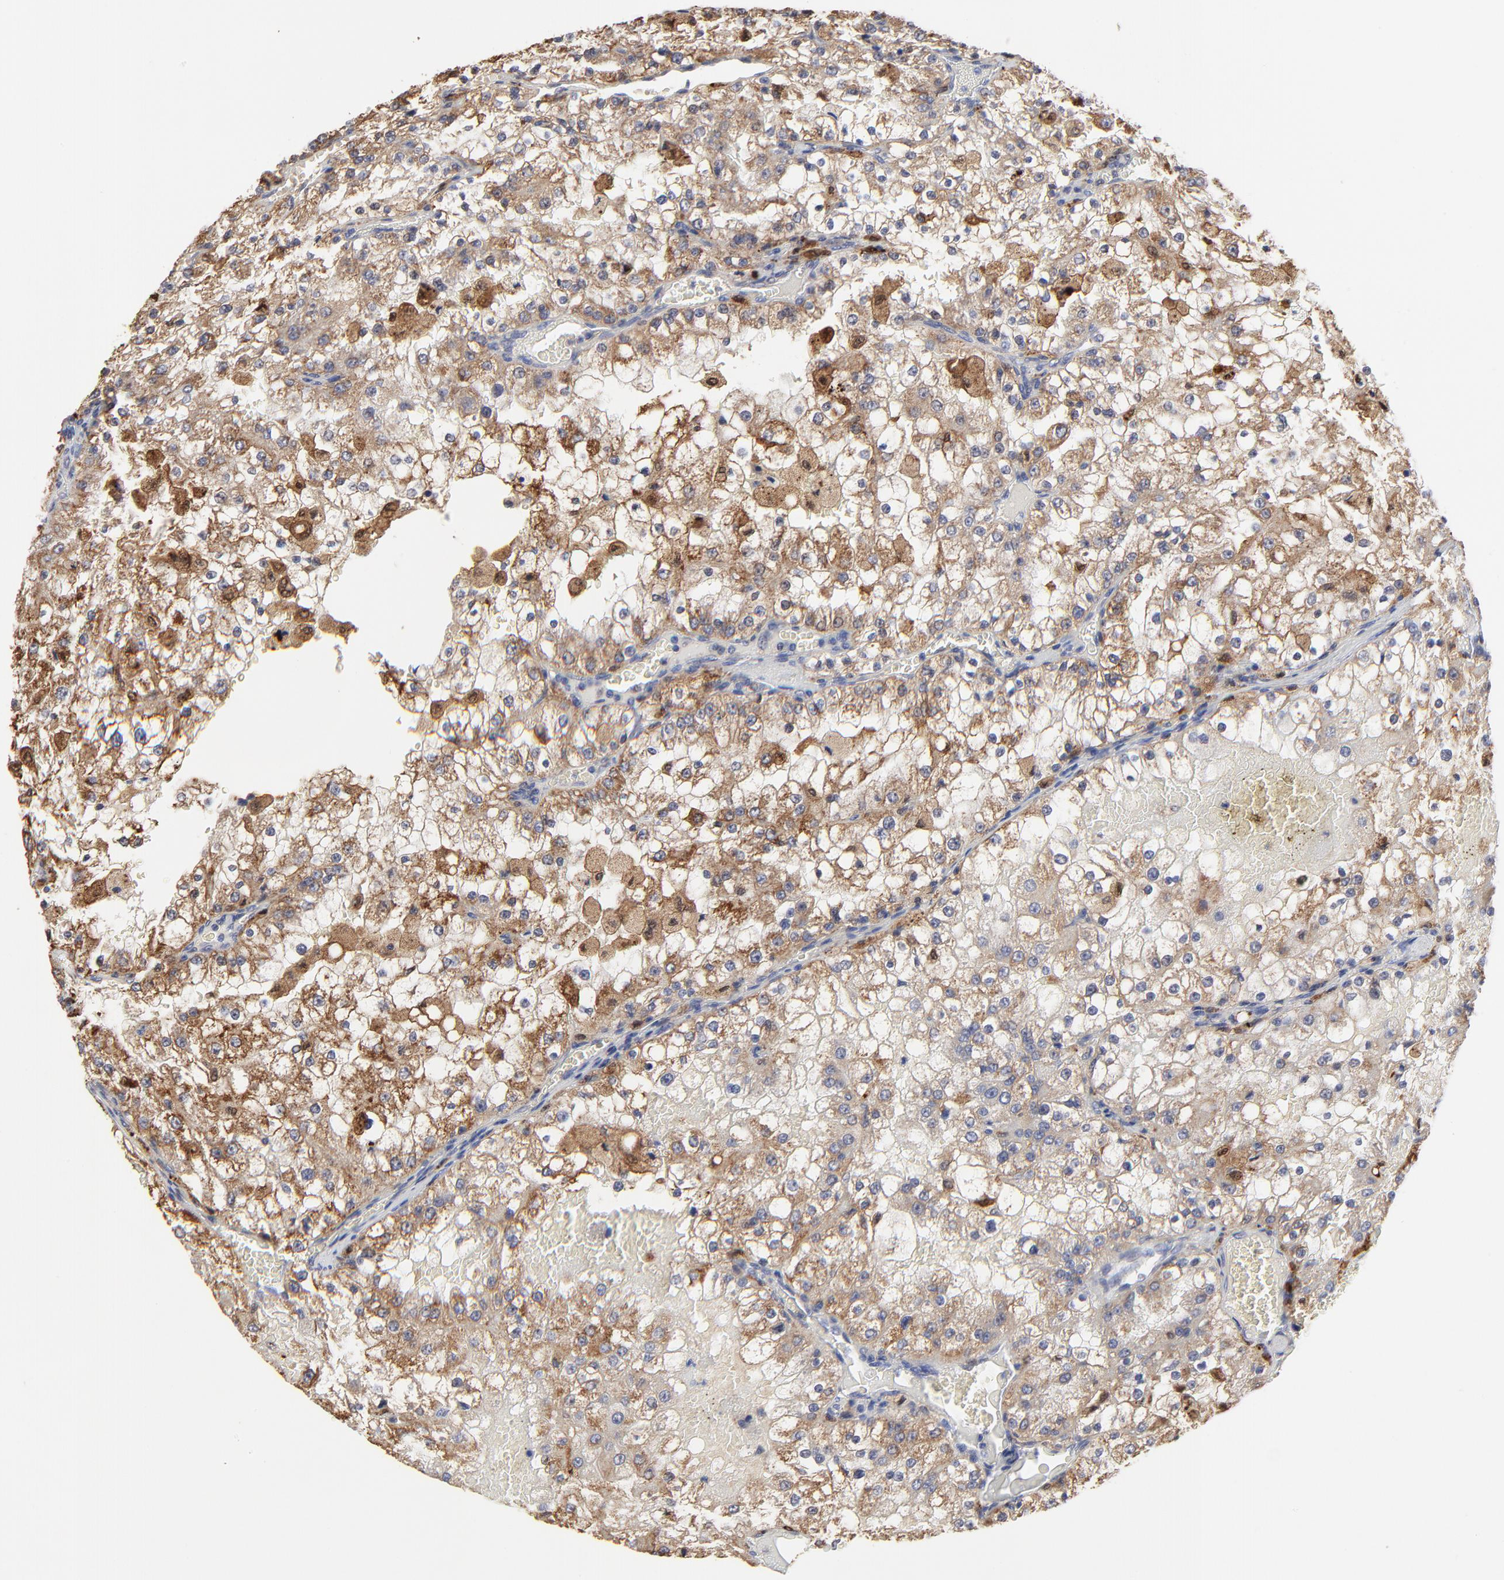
{"staining": {"intensity": "moderate", "quantity": ">75%", "location": "cytoplasmic/membranous"}, "tissue": "renal cancer", "cell_type": "Tumor cells", "image_type": "cancer", "snomed": [{"axis": "morphology", "description": "Adenocarcinoma, NOS"}, {"axis": "topography", "description": "Kidney"}], "caption": "A high-resolution photomicrograph shows IHC staining of adenocarcinoma (renal), which shows moderate cytoplasmic/membranous staining in about >75% of tumor cells.", "gene": "LGALS3", "patient": {"sex": "female", "age": 74}}